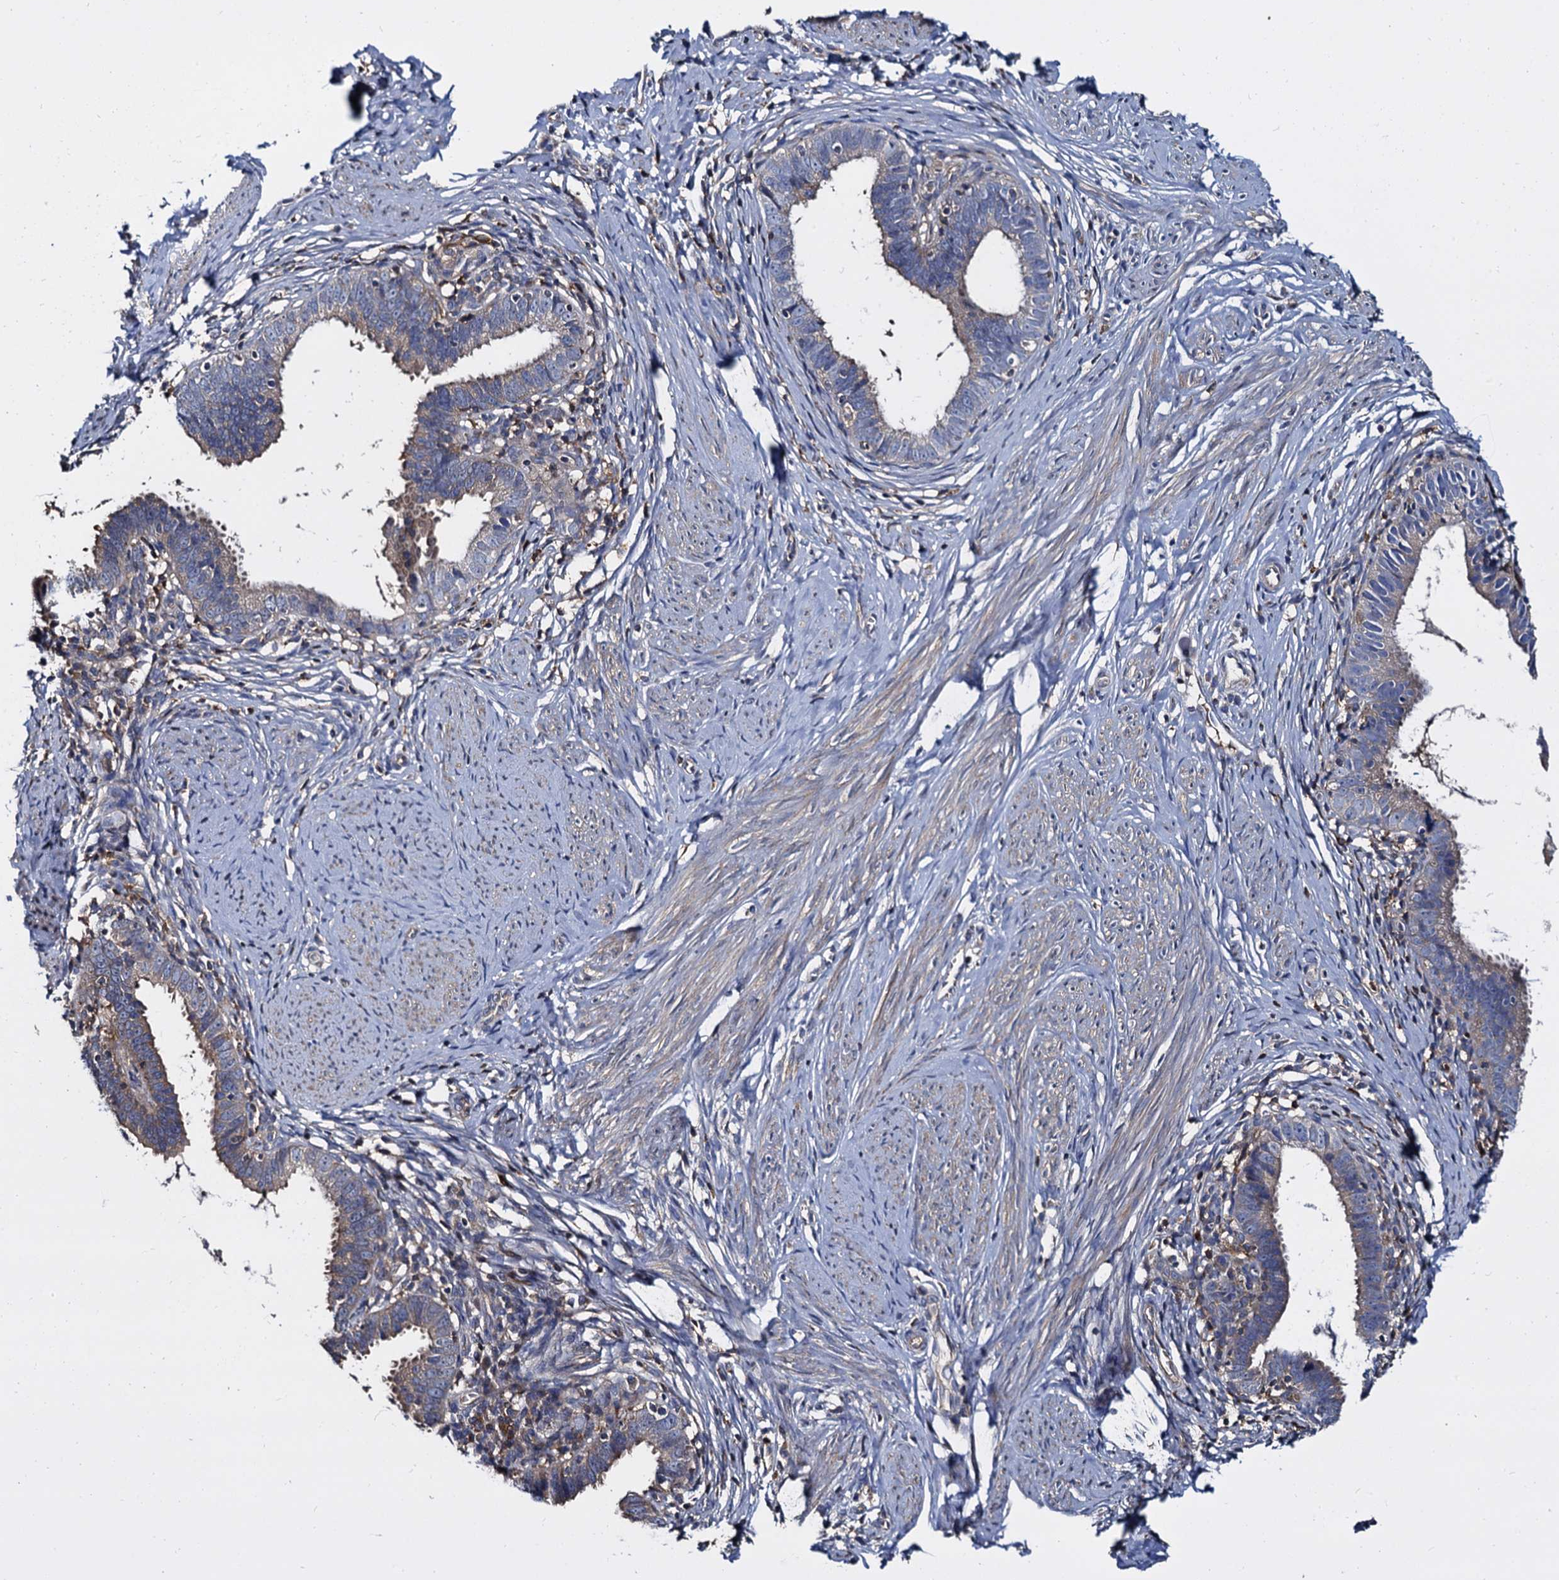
{"staining": {"intensity": "weak", "quantity": "<25%", "location": "cytoplasmic/membranous"}, "tissue": "cervical cancer", "cell_type": "Tumor cells", "image_type": "cancer", "snomed": [{"axis": "morphology", "description": "Adenocarcinoma, NOS"}, {"axis": "topography", "description": "Cervix"}], "caption": "High magnification brightfield microscopy of cervical adenocarcinoma stained with DAB (brown) and counterstained with hematoxylin (blue): tumor cells show no significant staining.", "gene": "ANKRD13A", "patient": {"sex": "female", "age": 36}}